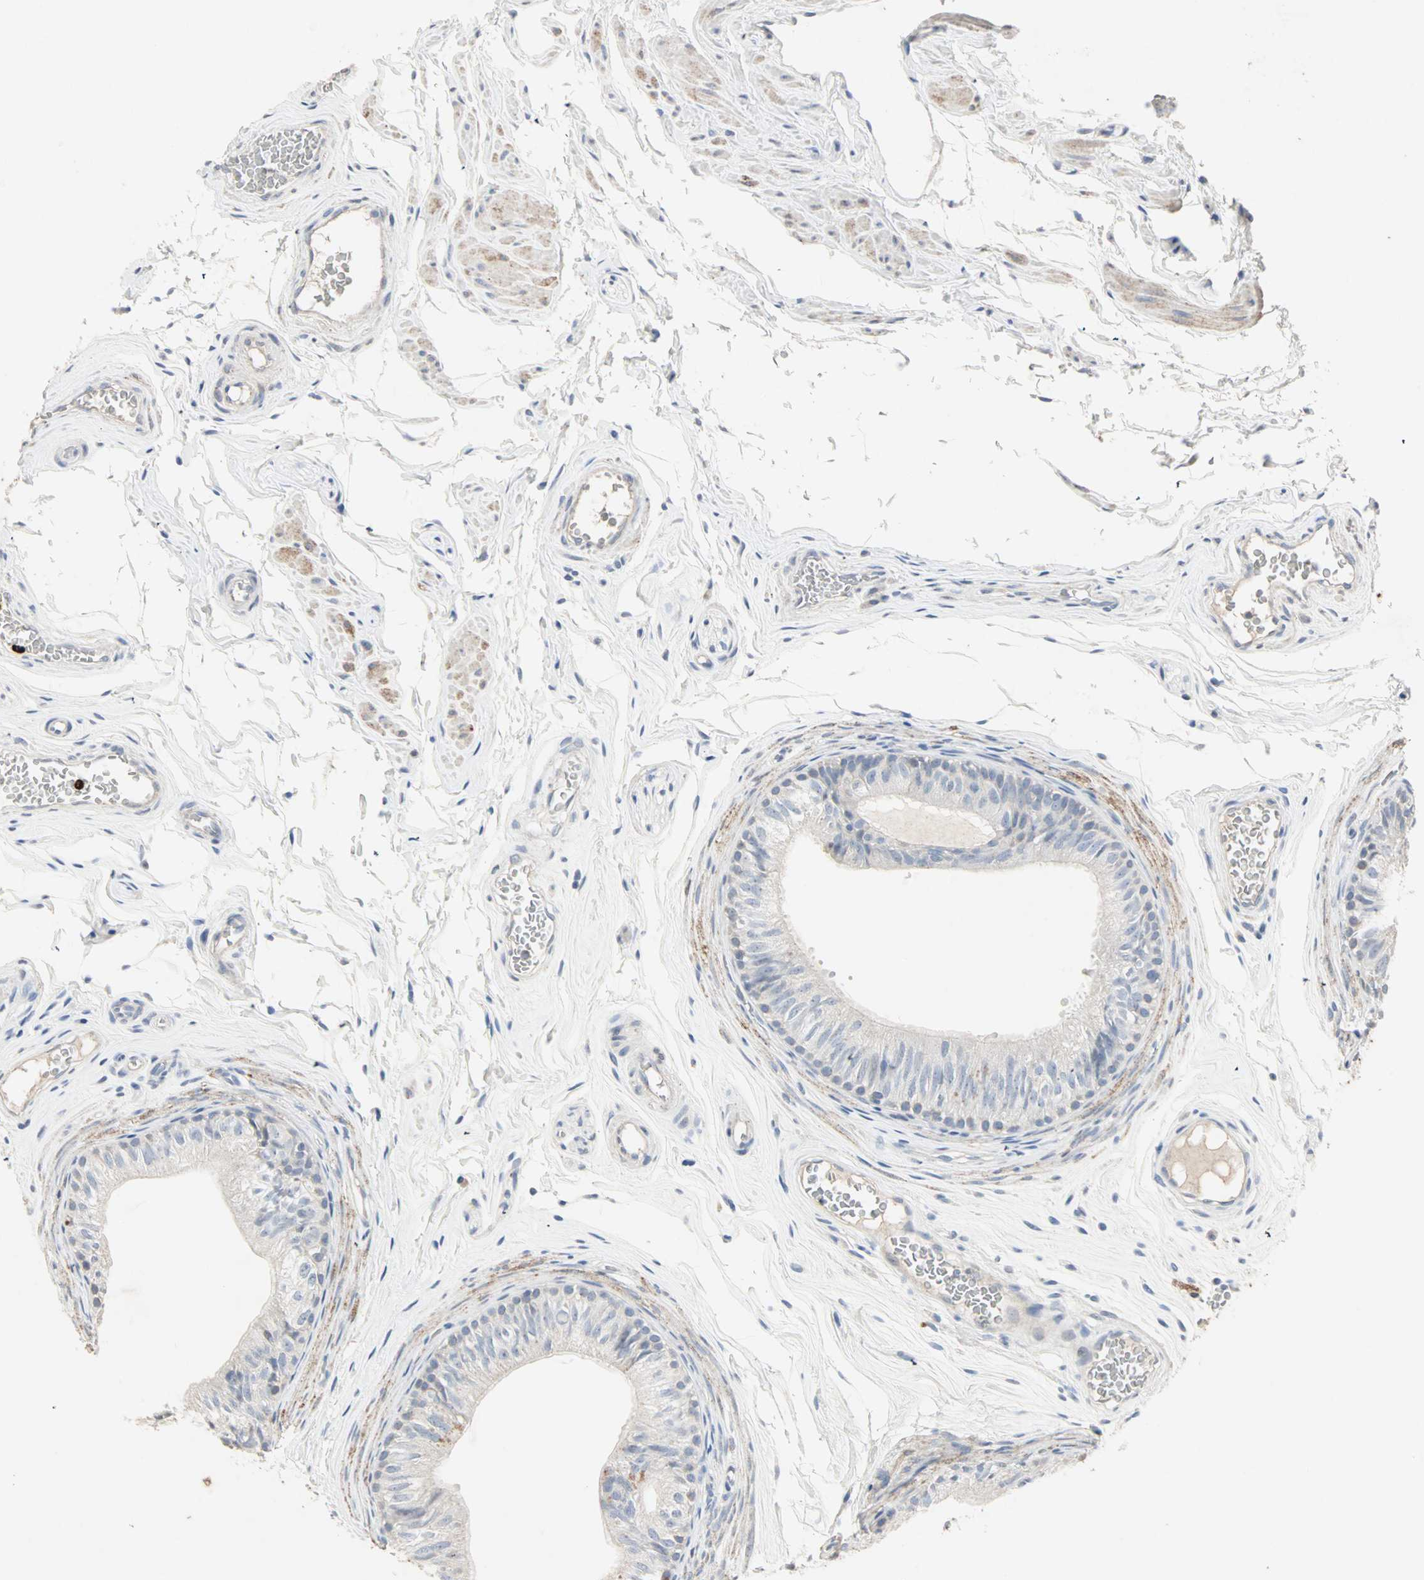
{"staining": {"intensity": "negative", "quantity": "none", "location": "none"}, "tissue": "epididymis", "cell_type": "Glandular cells", "image_type": "normal", "snomed": [{"axis": "morphology", "description": "Normal tissue, NOS"}, {"axis": "topography", "description": "Testis"}, {"axis": "topography", "description": "Epididymis"}], "caption": "This is an immunohistochemistry histopathology image of unremarkable epididymis. There is no positivity in glandular cells.", "gene": "CEACAM6", "patient": {"sex": "male", "age": 36}}